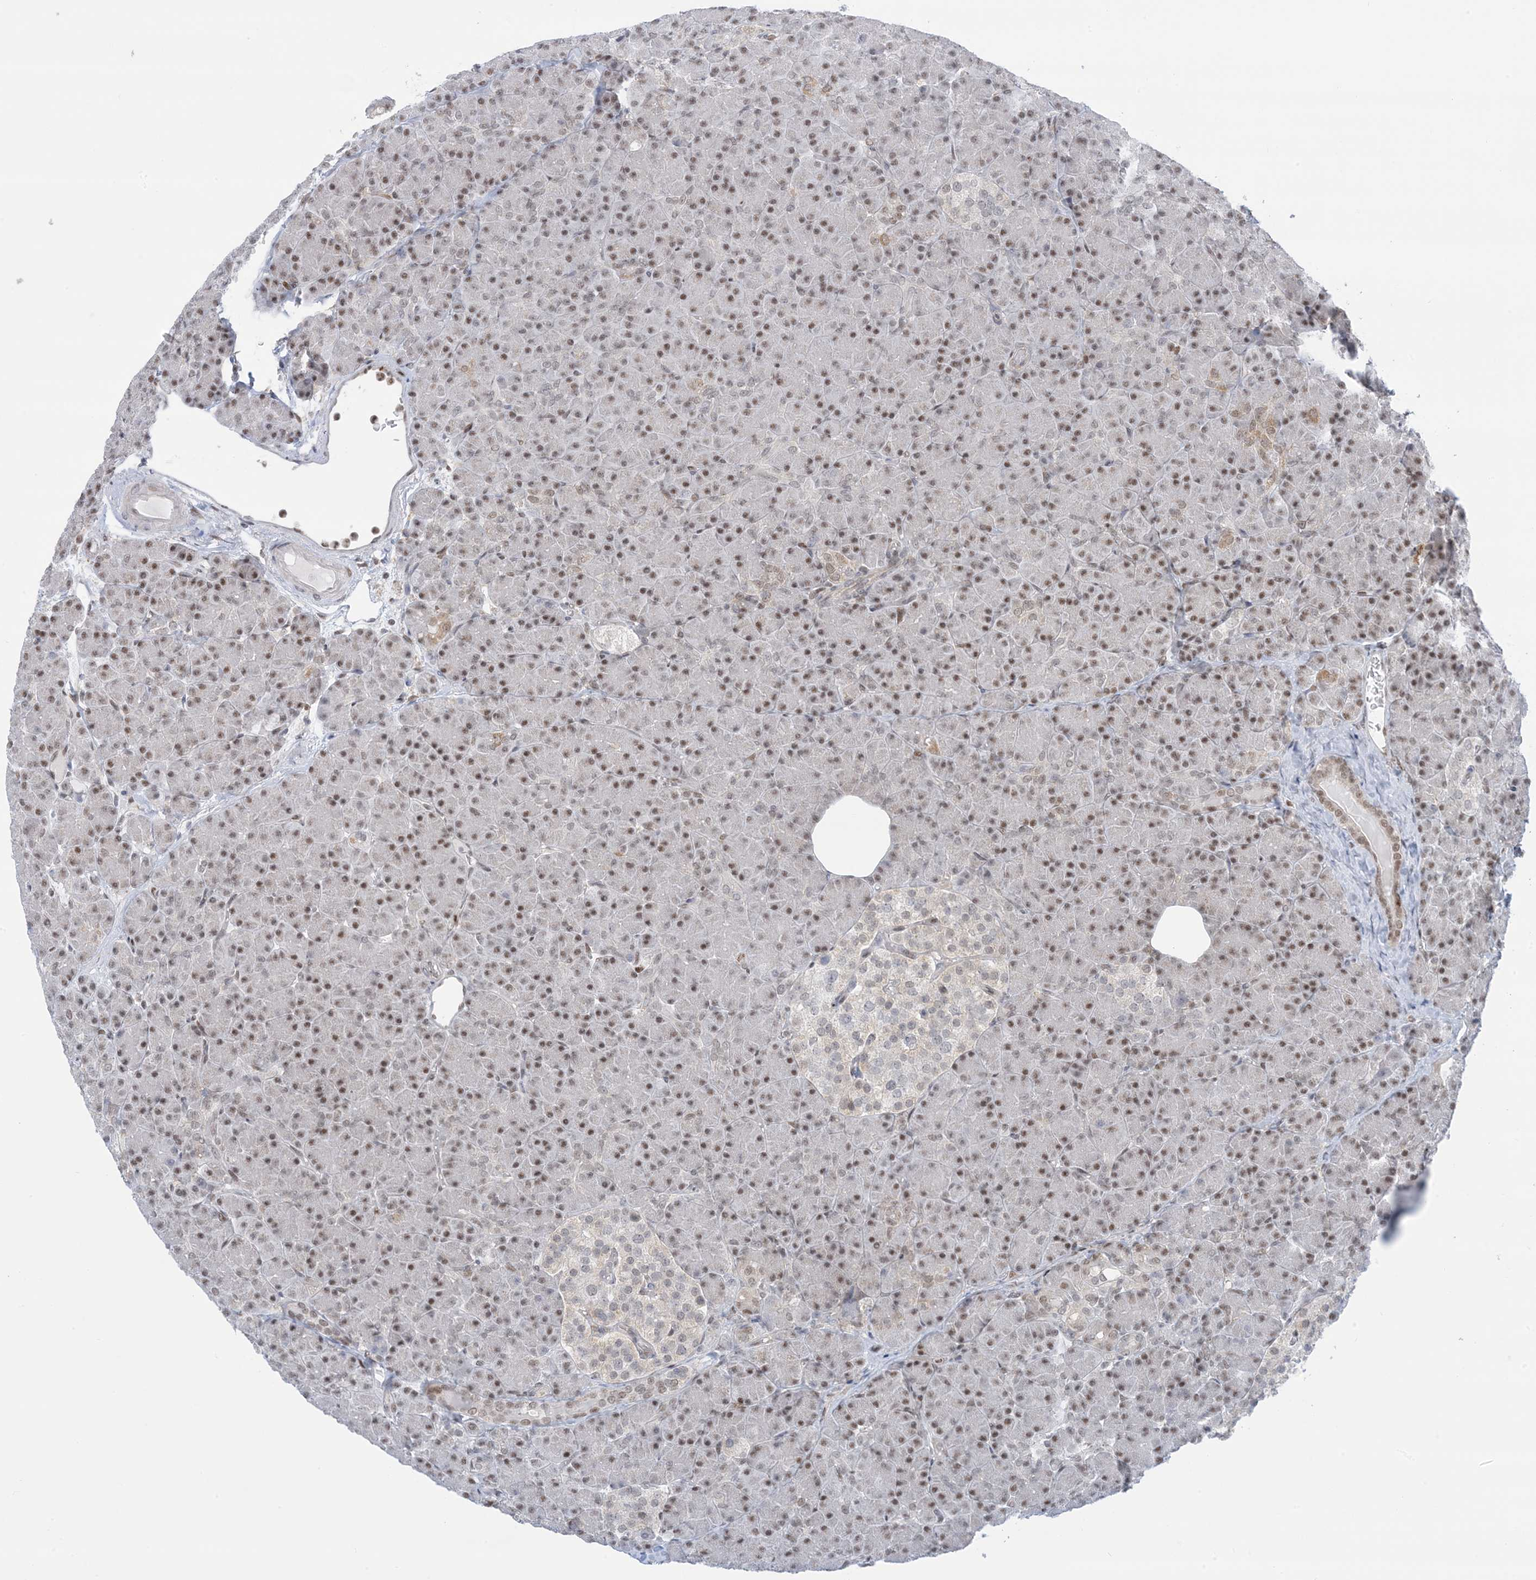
{"staining": {"intensity": "weak", "quantity": ">75%", "location": "nuclear"}, "tissue": "pancreas", "cell_type": "Exocrine glandular cells", "image_type": "normal", "snomed": [{"axis": "morphology", "description": "Normal tissue, NOS"}, {"axis": "topography", "description": "Pancreas"}], "caption": "A brown stain highlights weak nuclear expression of a protein in exocrine glandular cells of benign pancreas.", "gene": "TFPT", "patient": {"sex": "female", "age": 43}}